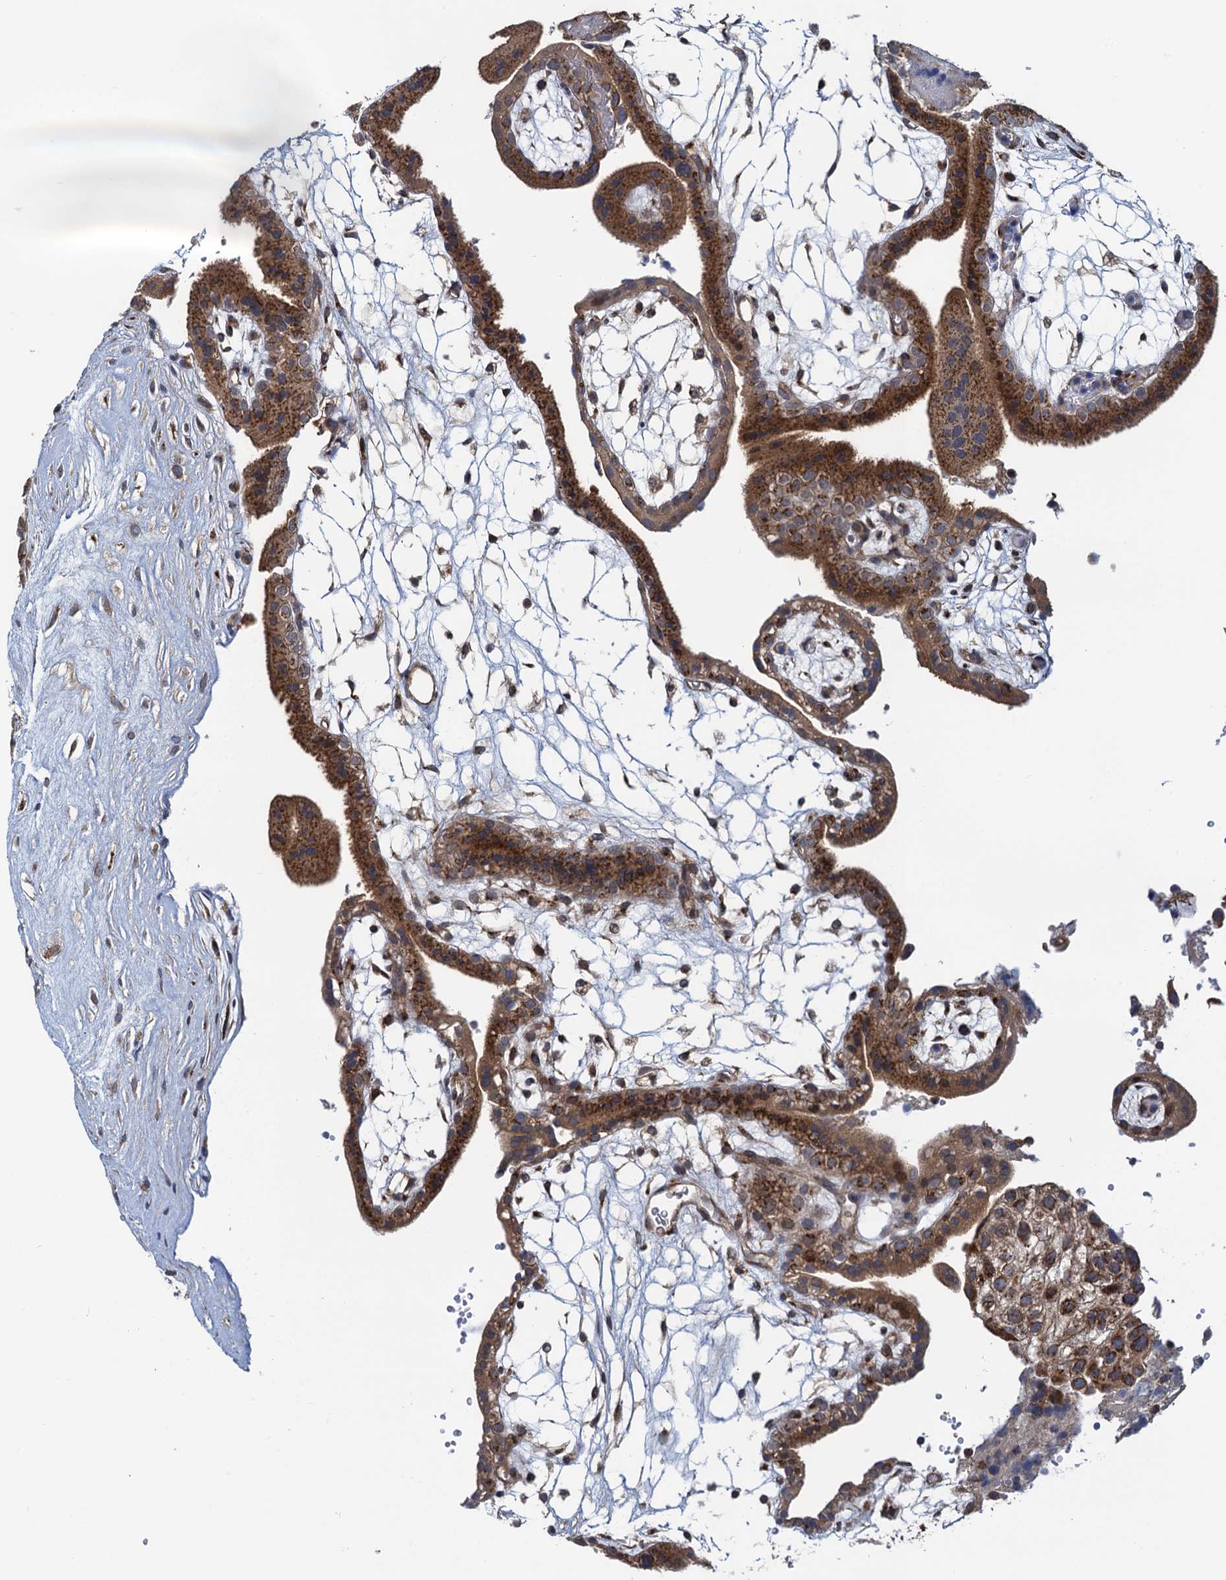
{"staining": {"intensity": "moderate", "quantity": ">75%", "location": "cytoplasmic/membranous,nuclear"}, "tissue": "placenta", "cell_type": "Trophoblastic cells", "image_type": "normal", "snomed": [{"axis": "morphology", "description": "Normal tissue, NOS"}, {"axis": "topography", "description": "Placenta"}], "caption": "IHC staining of normal placenta, which shows medium levels of moderate cytoplasmic/membranous,nuclear positivity in about >75% of trophoblastic cells indicating moderate cytoplasmic/membranous,nuclear protein staining. The staining was performed using DAB (3,3'-diaminobenzidine) (brown) for protein detection and nuclei were counterstained in hematoxylin (blue).", "gene": "RNF125", "patient": {"sex": "female", "age": 18}}